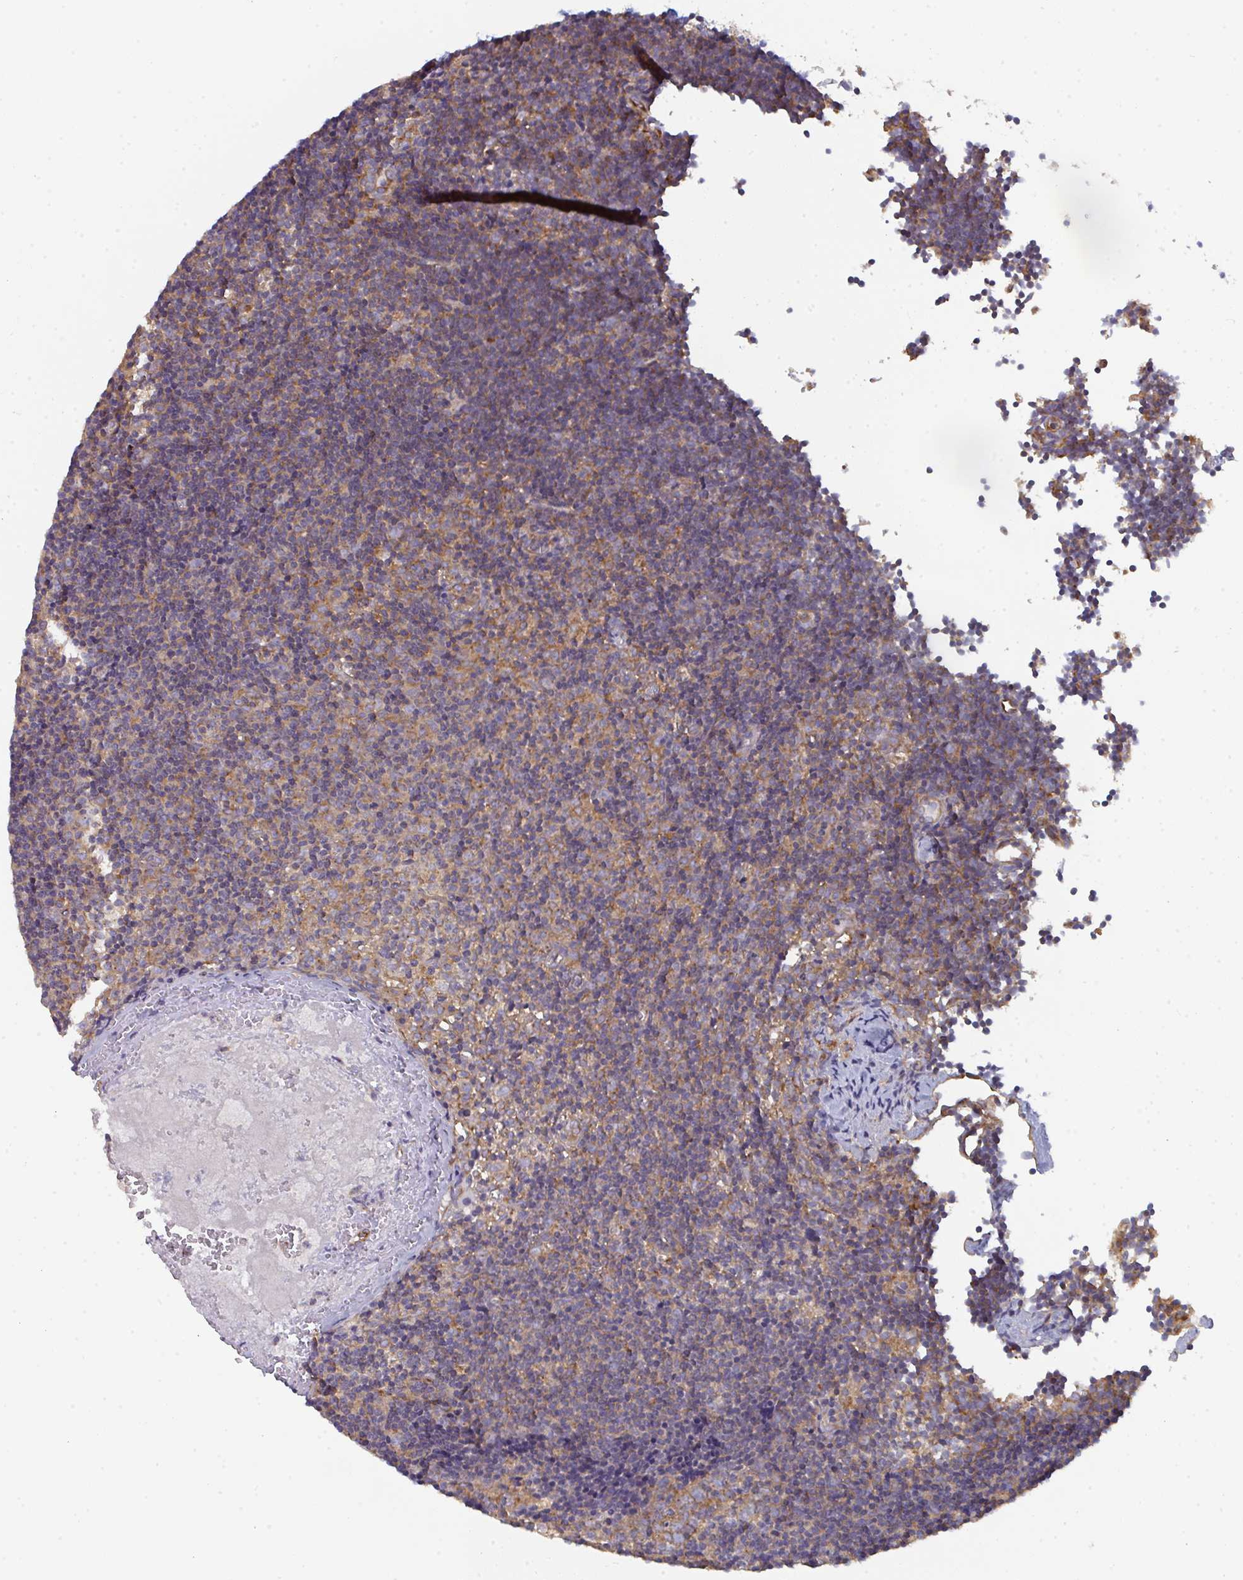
{"staining": {"intensity": "weak", "quantity": ">75%", "location": "cytoplasmic/membranous"}, "tissue": "lymph node", "cell_type": "Germinal center cells", "image_type": "normal", "snomed": [{"axis": "morphology", "description": "Normal tissue, NOS"}, {"axis": "topography", "description": "Lymph node"}], "caption": "Immunohistochemical staining of unremarkable lymph node reveals >75% levels of weak cytoplasmic/membranous protein positivity in about >75% of germinal center cells.", "gene": "DYNC1I2", "patient": {"sex": "female", "age": 45}}